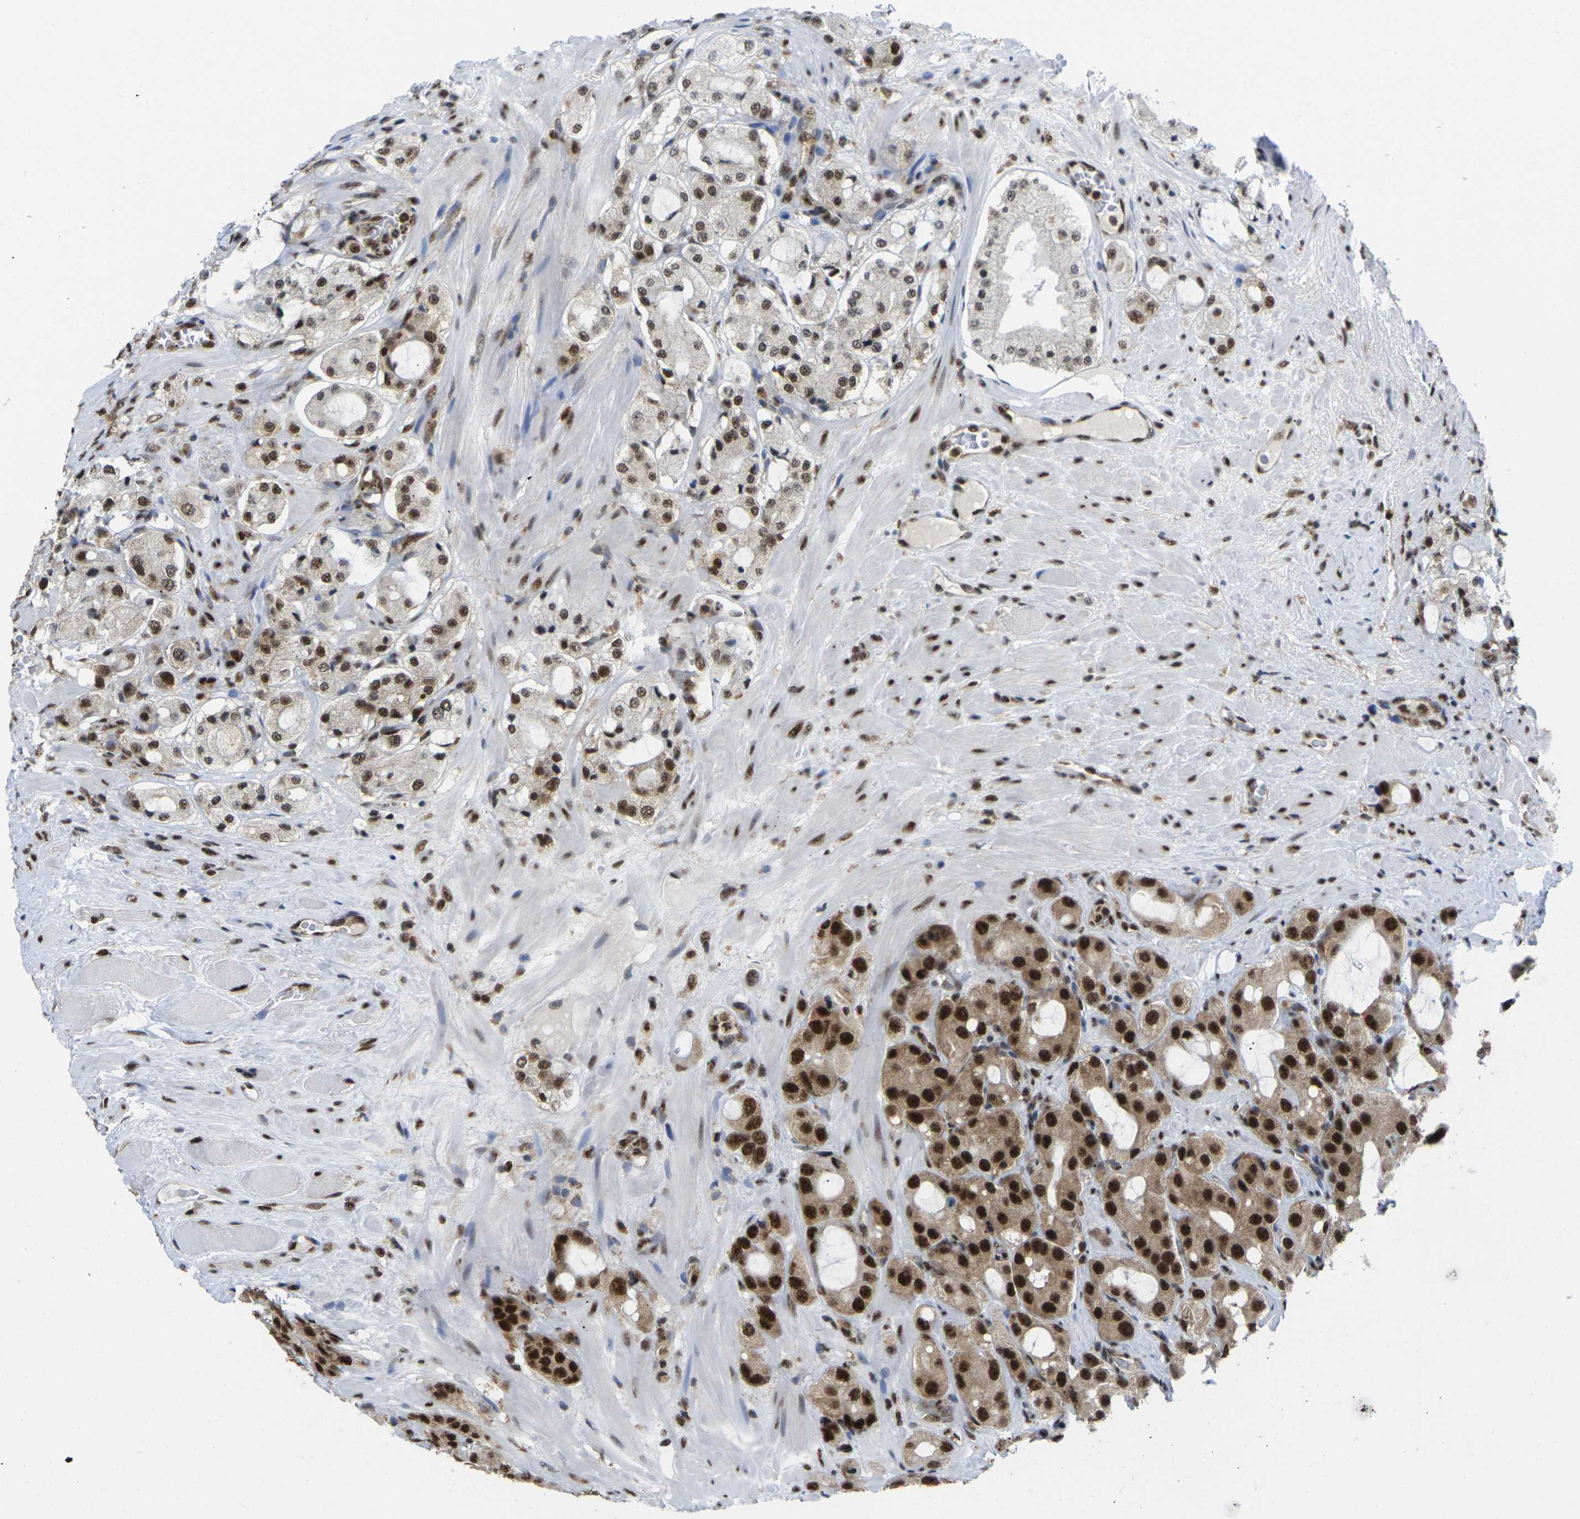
{"staining": {"intensity": "strong", "quantity": ">75%", "location": "cytoplasmic/membranous,nuclear"}, "tissue": "prostate cancer", "cell_type": "Tumor cells", "image_type": "cancer", "snomed": [{"axis": "morphology", "description": "Adenocarcinoma, High grade"}, {"axis": "topography", "description": "Prostate"}], "caption": "Protein expression analysis of human prostate adenocarcinoma (high-grade) reveals strong cytoplasmic/membranous and nuclear expression in approximately >75% of tumor cells.", "gene": "MAGOH", "patient": {"sex": "male", "age": 65}}